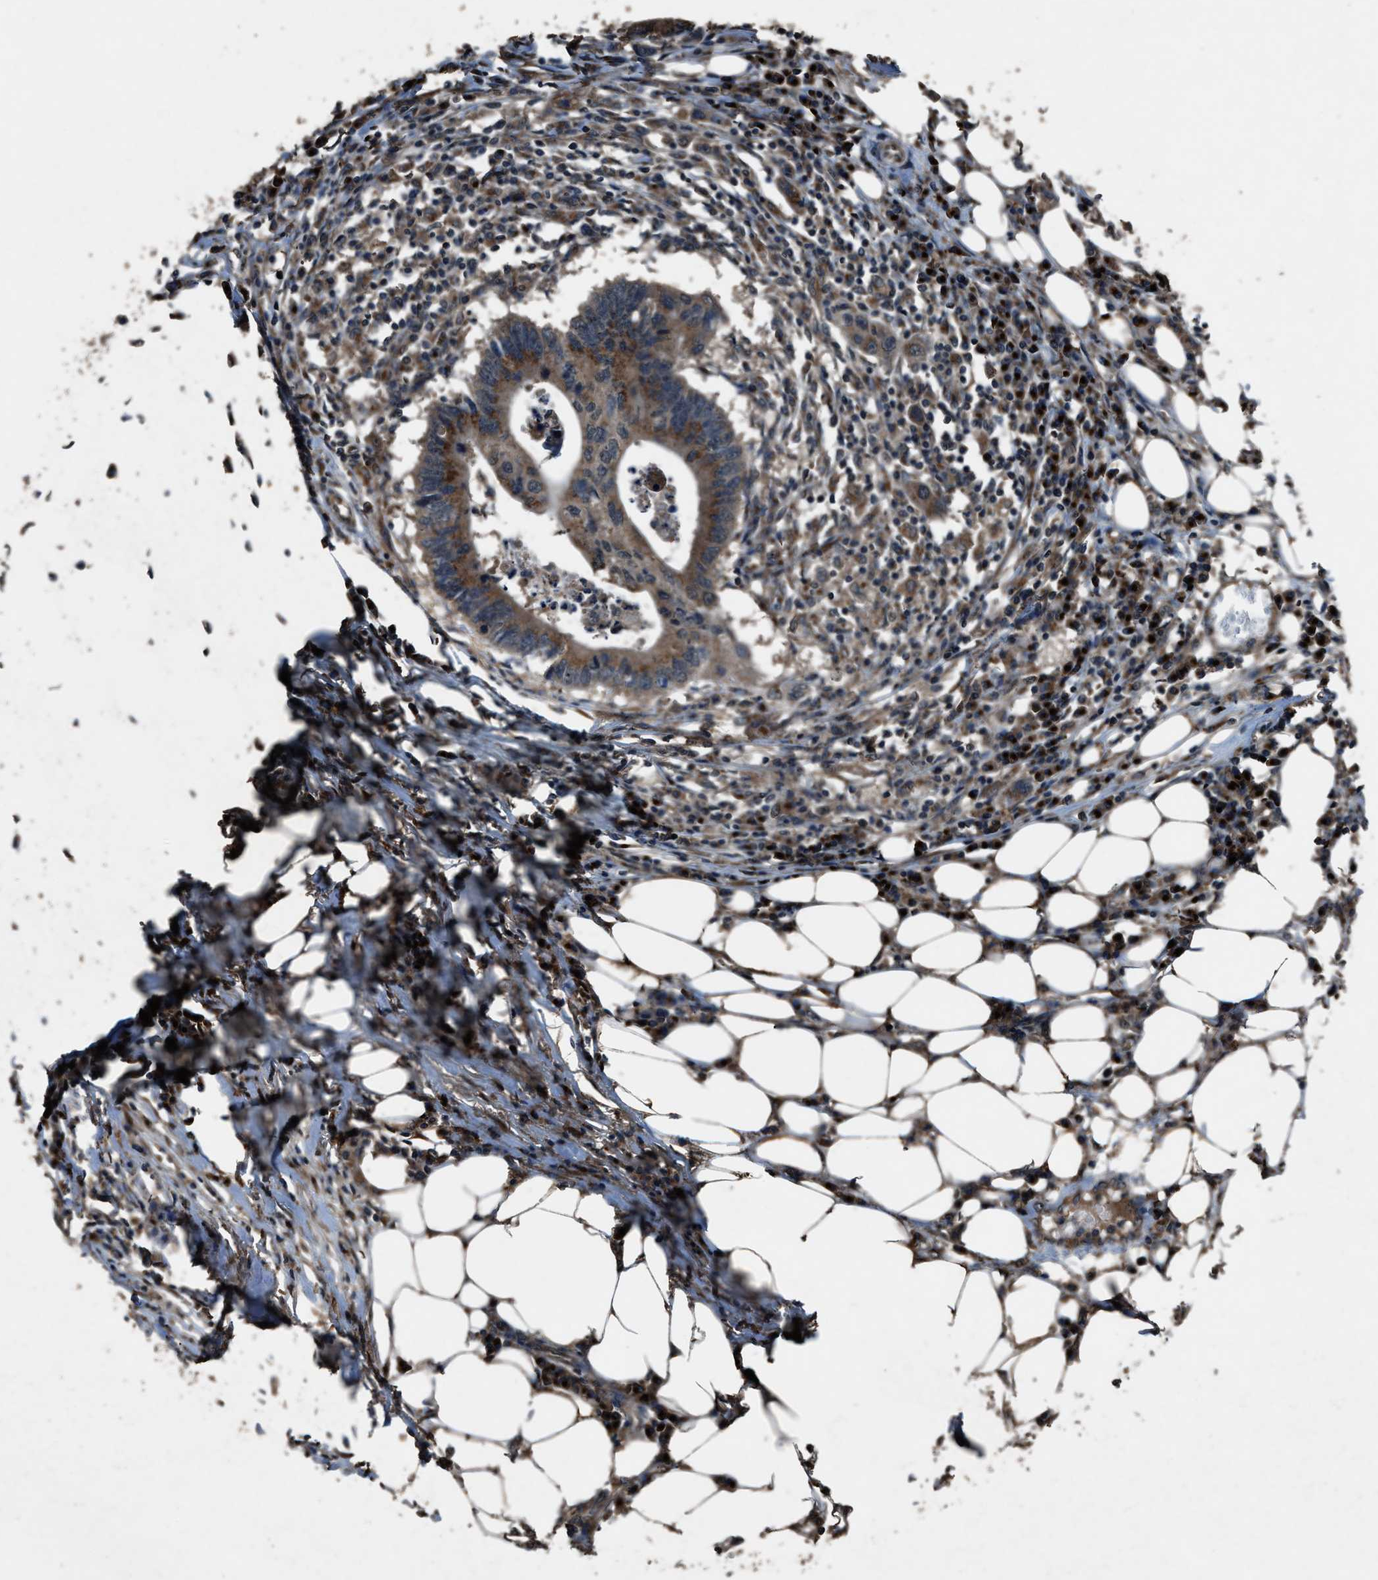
{"staining": {"intensity": "moderate", "quantity": "25%-75%", "location": "cytoplasmic/membranous"}, "tissue": "colorectal cancer", "cell_type": "Tumor cells", "image_type": "cancer", "snomed": [{"axis": "morphology", "description": "Adenocarcinoma, NOS"}, {"axis": "topography", "description": "Colon"}], "caption": "This image exhibits immunohistochemistry (IHC) staining of human adenocarcinoma (colorectal), with medium moderate cytoplasmic/membranous positivity in approximately 25%-75% of tumor cells.", "gene": "SLC38A10", "patient": {"sex": "male", "age": 71}}